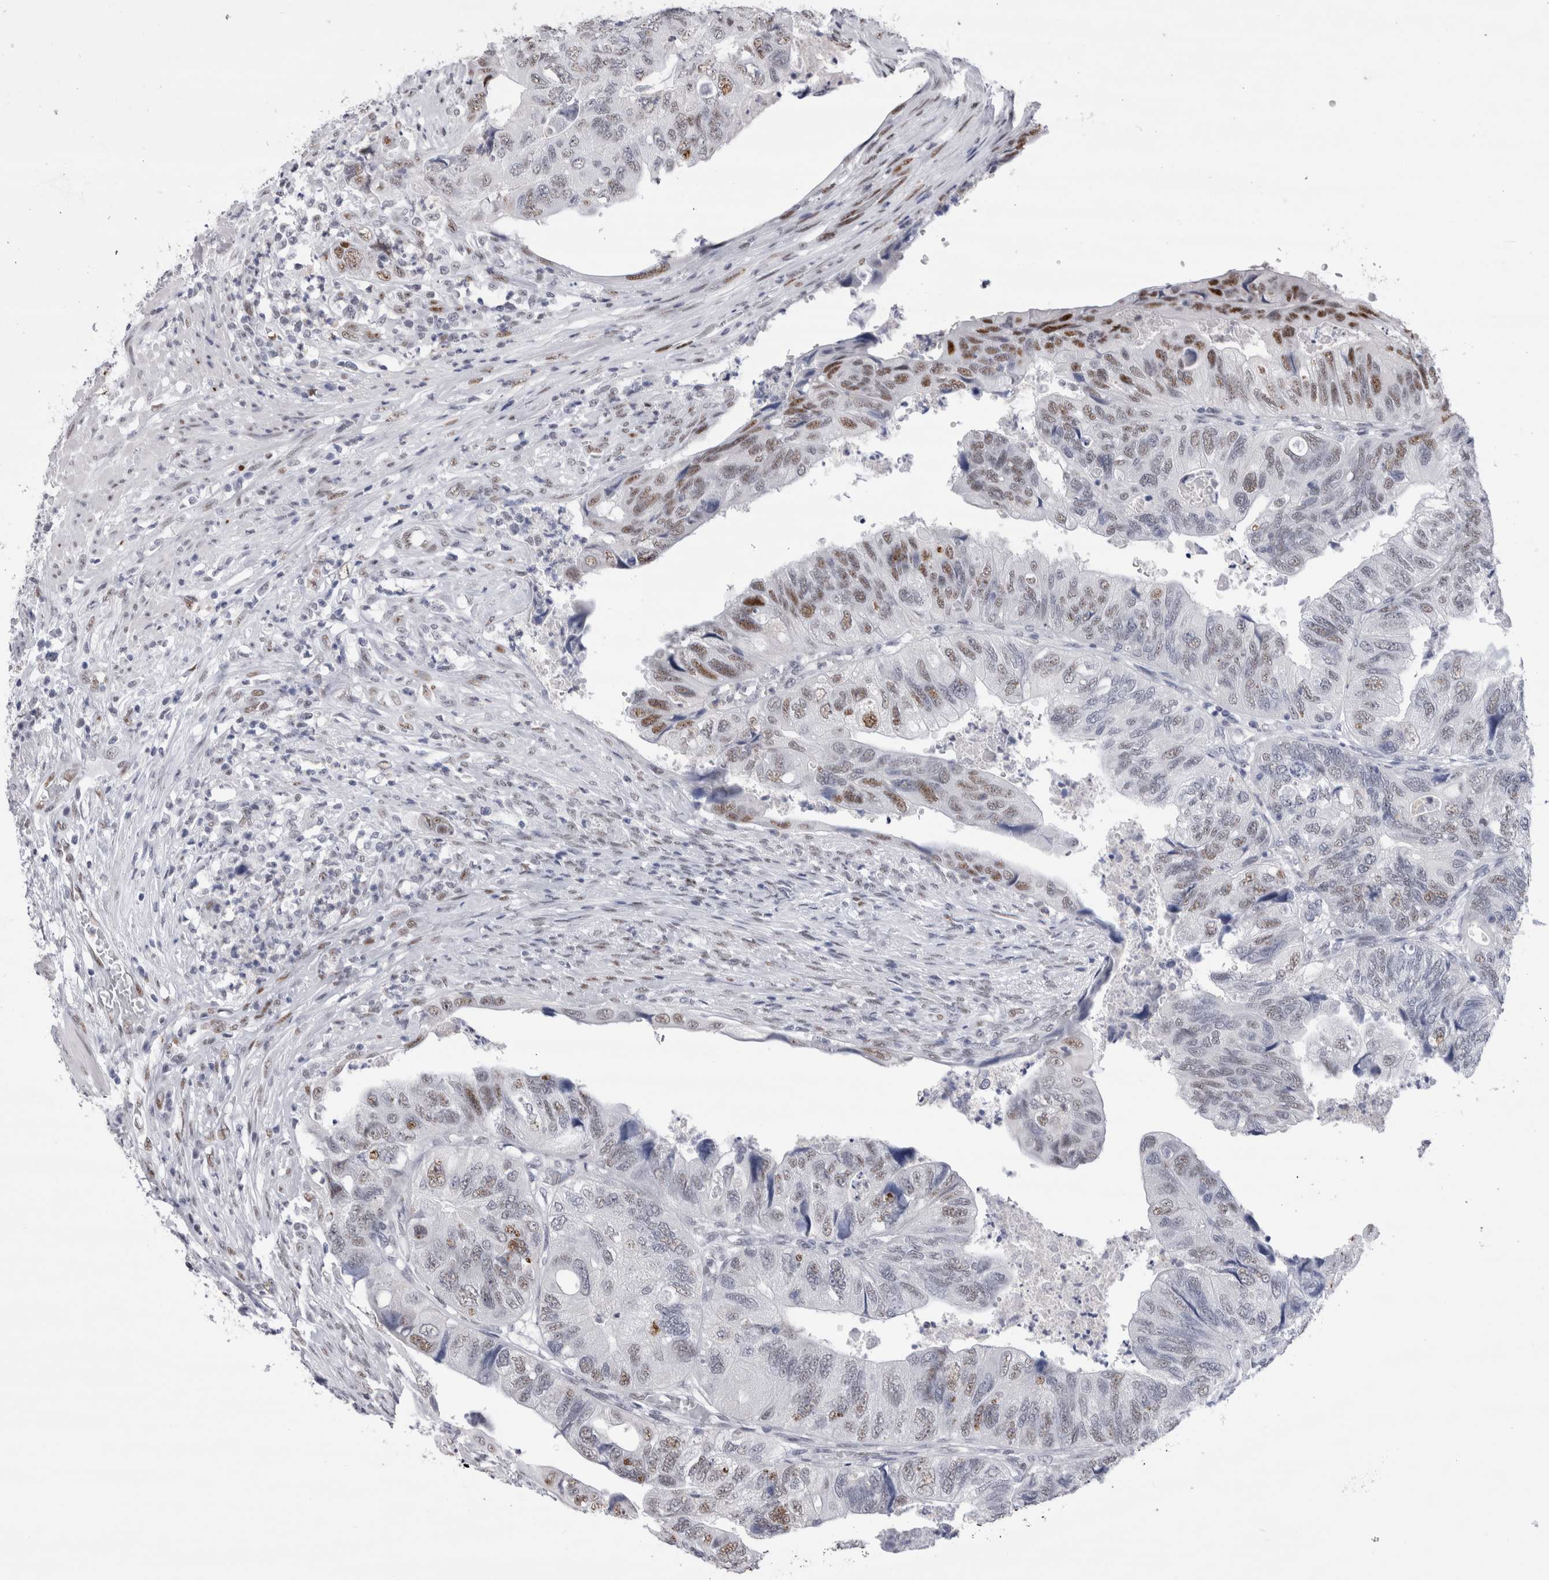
{"staining": {"intensity": "strong", "quantity": ">75%", "location": "nuclear"}, "tissue": "colorectal cancer", "cell_type": "Tumor cells", "image_type": "cancer", "snomed": [{"axis": "morphology", "description": "Adenocarcinoma, NOS"}, {"axis": "topography", "description": "Rectum"}], "caption": "Colorectal cancer (adenocarcinoma) stained with a protein marker demonstrates strong staining in tumor cells.", "gene": "RBM6", "patient": {"sex": "male", "age": 63}}